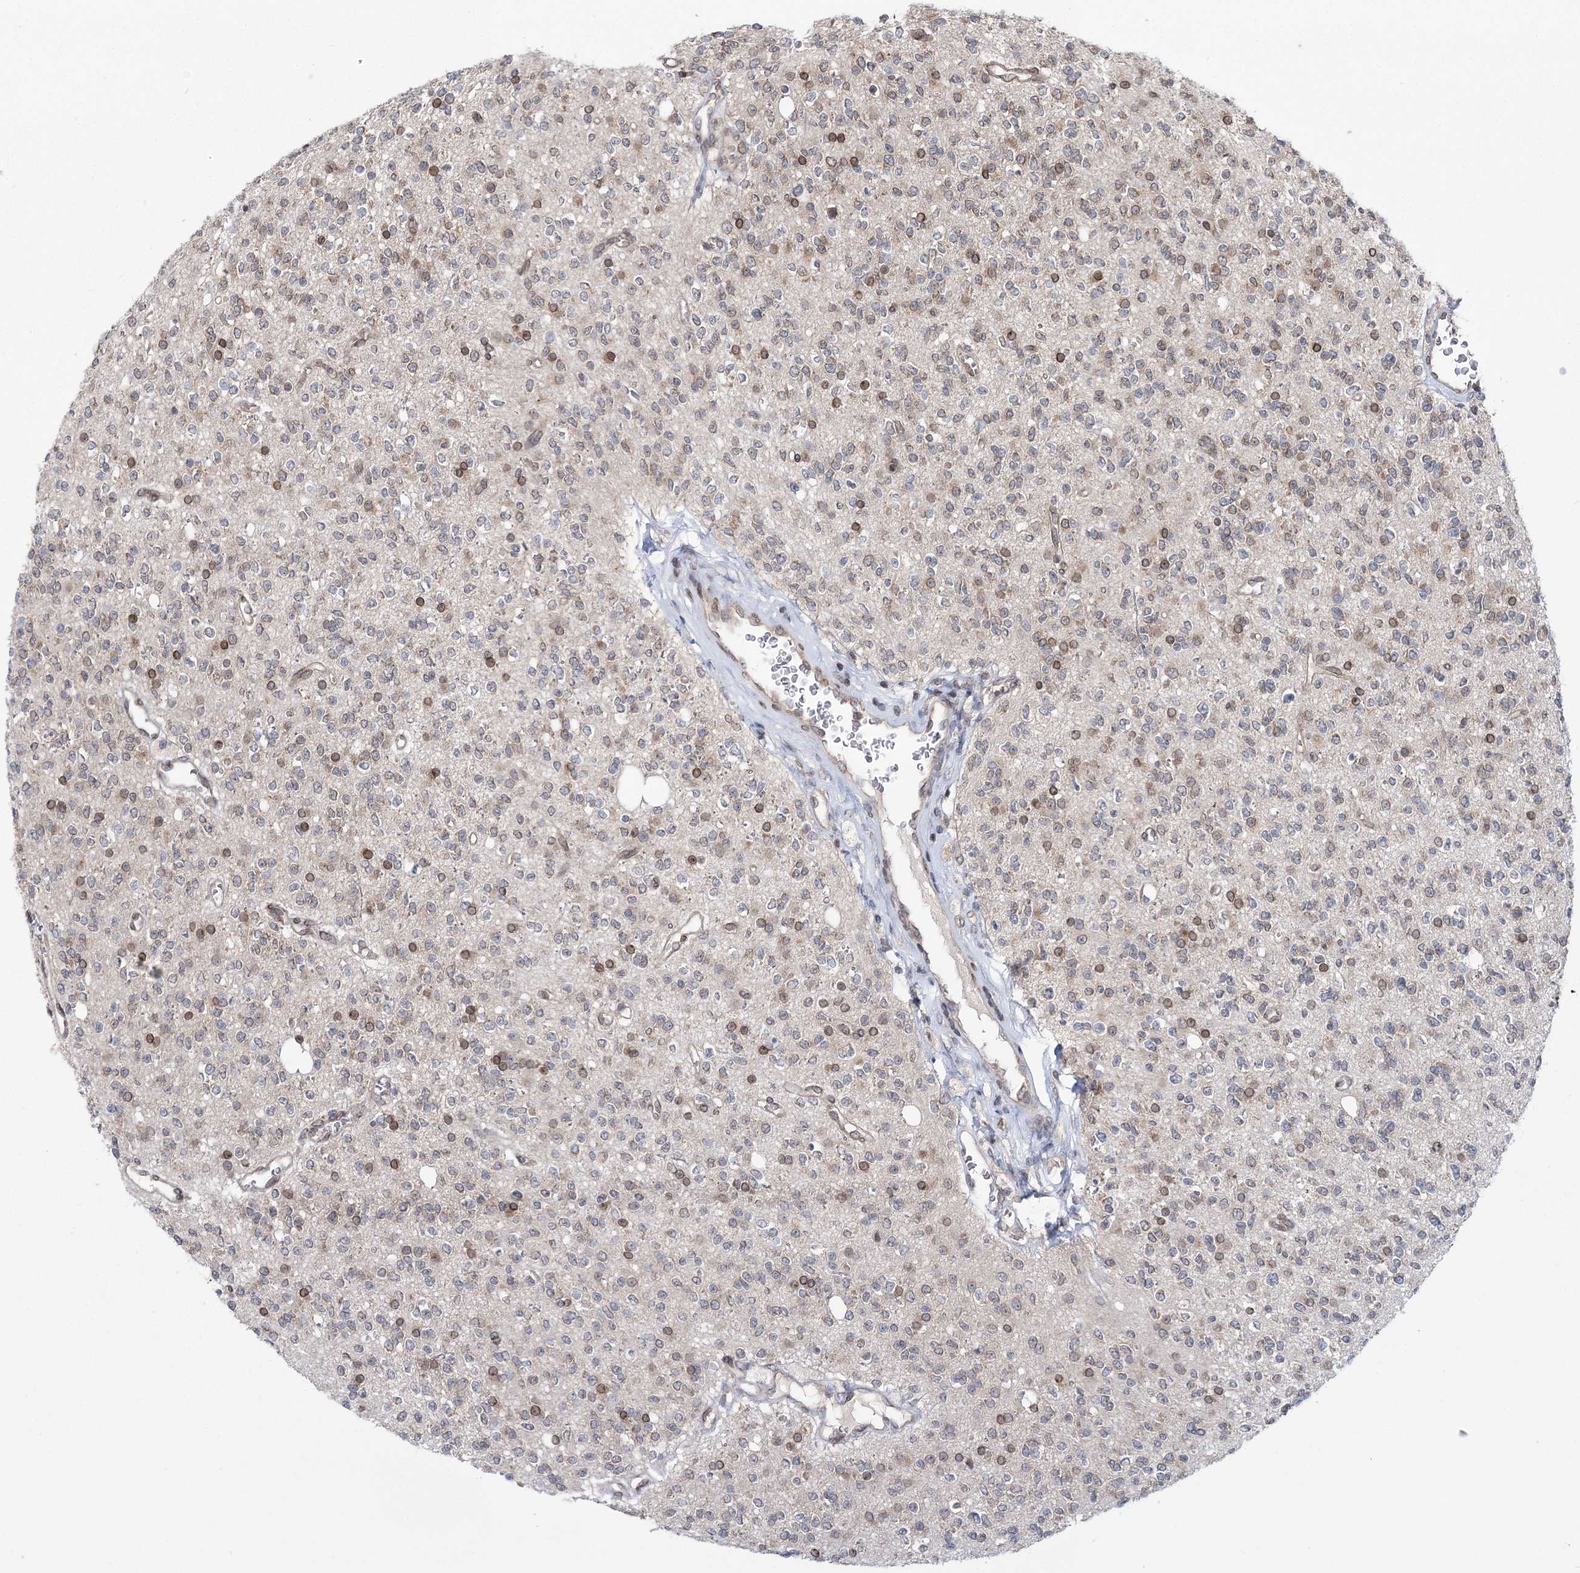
{"staining": {"intensity": "moderate", "quantity": "<25%", "location": "cytoplasmic/membranous,nuclear"}, "tissue": "glioma", "cell_type": "Tumor cells", "image_type": "cancer", "snomed": [{"axis": "morphology", "description": "Glioma, malignant, High grade"}, {"axis": "topography", "description": "Brain"}], "caption": "A histopathology image of human glioma stained for a protein displays moderate cytoplasmic/membranous and nuclear brown staining in tumor cells. (DAB (3,3'-diaminobenzidine) = brown stain, brightfield microscopy at high magnification).", "gene": "DNAJC27", "patient": {"sex": "male", "age": 34}}